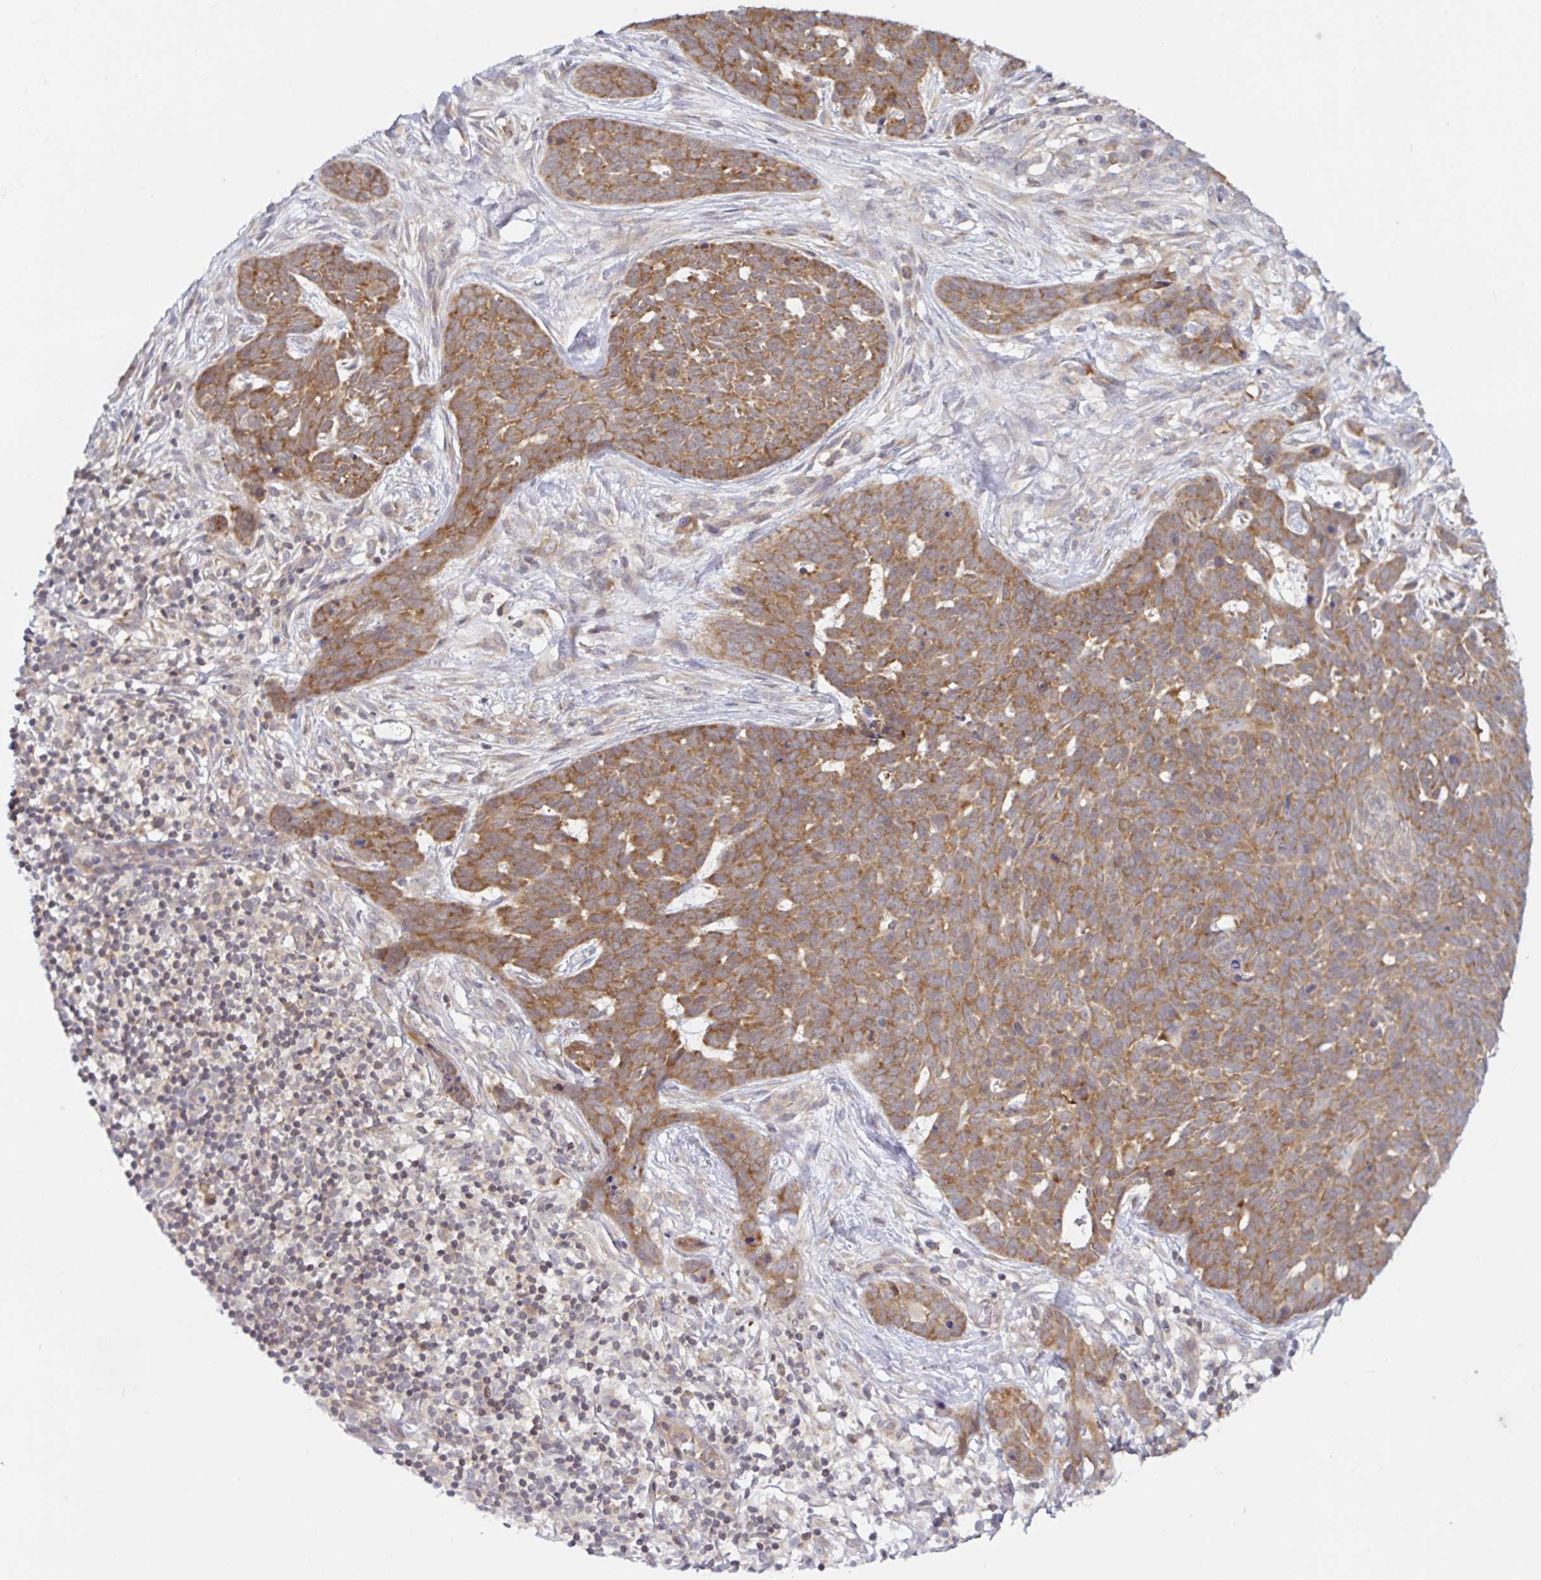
{"staining": {"intensity": "moderate", "quantity": ">75%", "location": "cytoplasmic/membranous"}, "tissue": "skin cancer", "cell_type": "Tumor cells", "image_type": "cancer", "snomed": [{"axis": "morphology", "description": "Basal cell carcinoma"}, {"axis": "topography", "description": "Skin"}], "caption": "Basal cell carcinoma (skin) was stained to show a protein in brown. There is medium levels of moderate cytoplasmic/membranous positivity in about >75% of tumor cells.", "gene": "LARP1", "patient": {"sex": "female", "age": 78}}